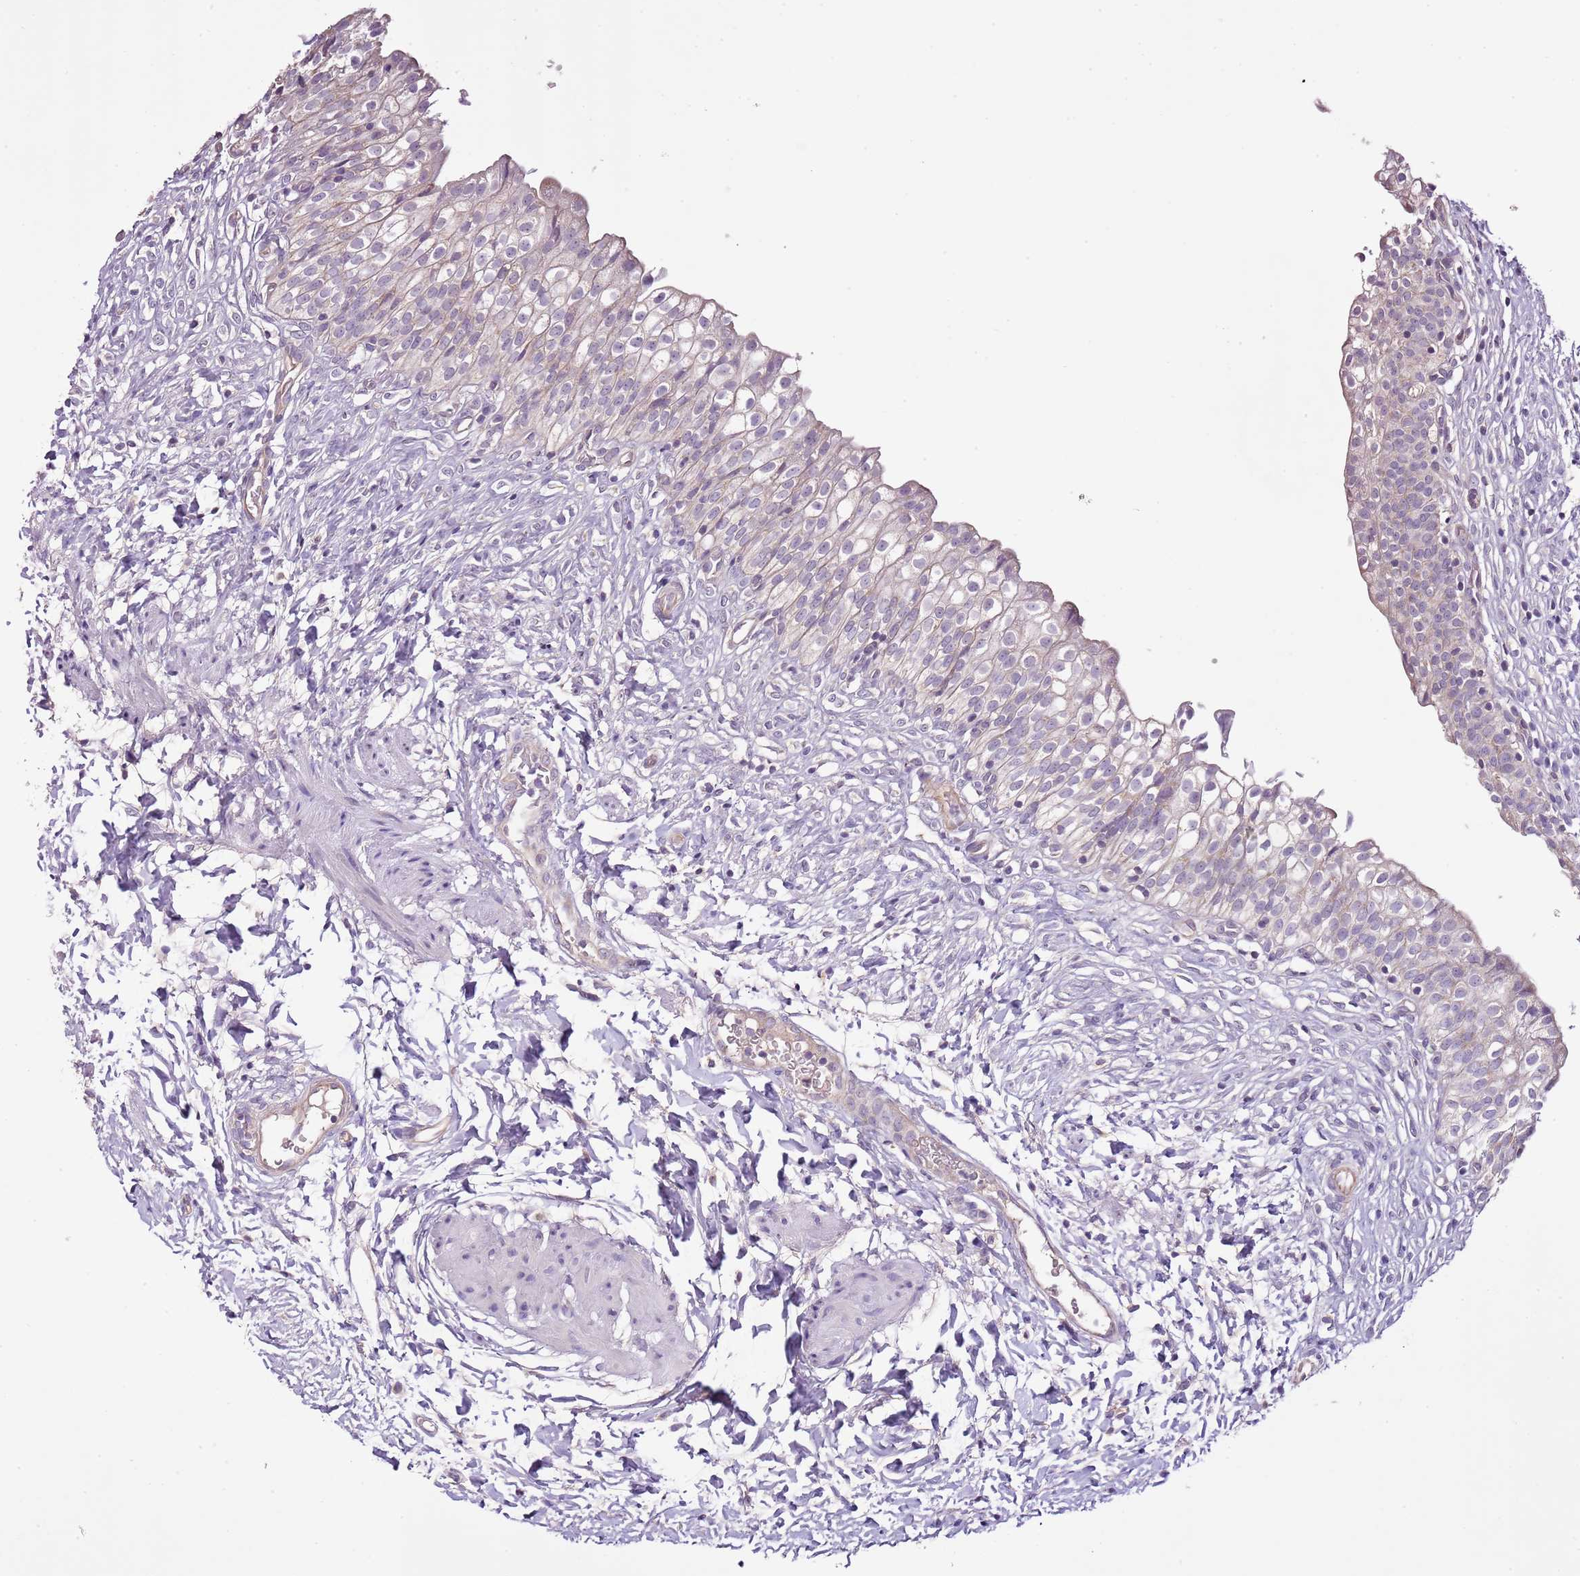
{"staining": {"intensity": "negative", "quantity": "none", "location": "none"}, "tissue": "urinary bladder", "cell_type": "Urothelial cells", "image_type": "normal", "snomed": [{"axis": "morphology", "description": "Normal tissue, NOS"}, {"axis": "topography", "description": "Urinary bladder"}], "caption": "The image displays no staining of urothelial cells in benign urinary bladder. Nuclei are stained in blue.", "gene": "CMKLR1", "patient": {"sex": "male", "age": 55}}